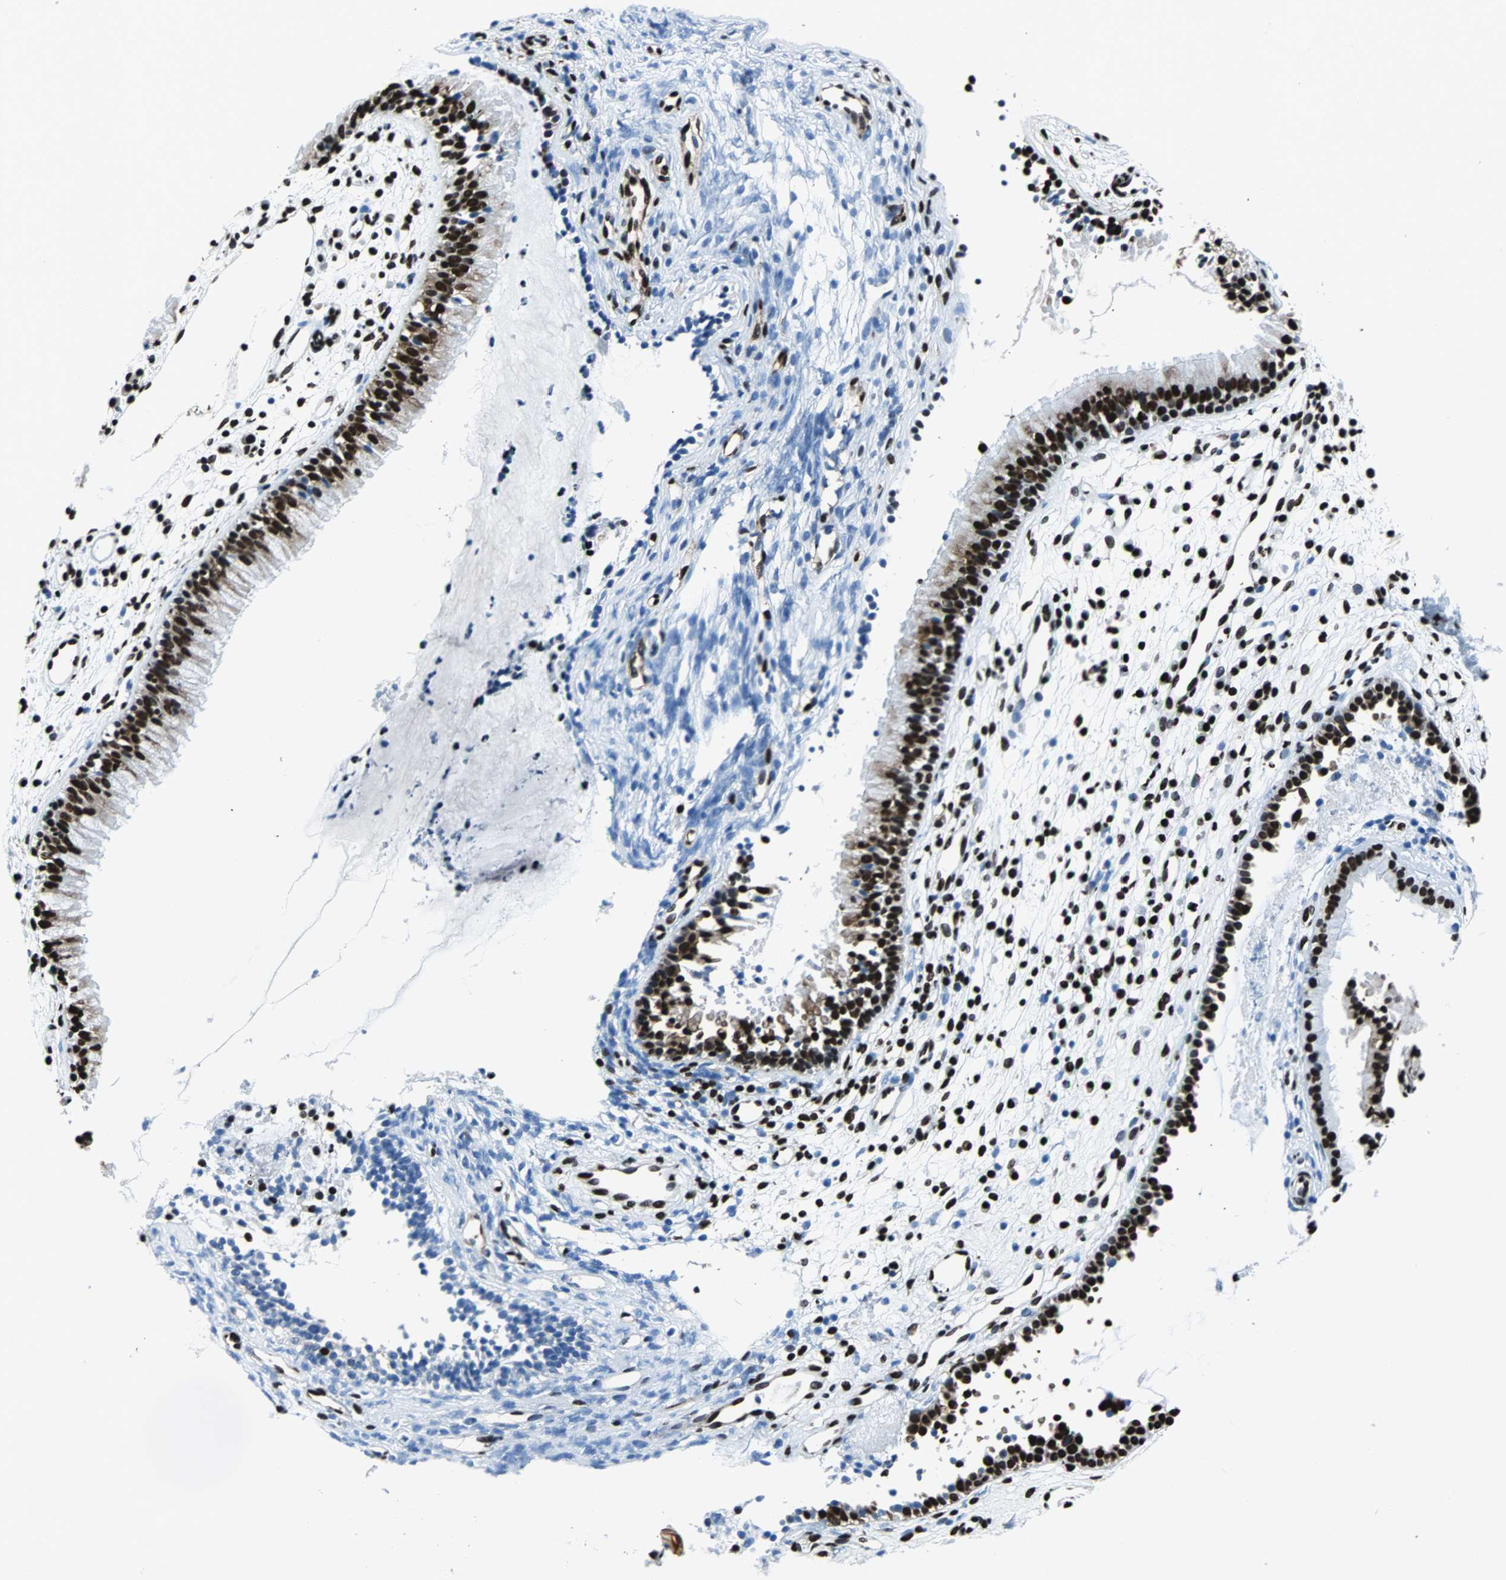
{"staining": {"intensity": "strong", "quantity": ">75%", "location": "nuclear"}, "tissue": "nasopharynx", "cell_type": "Respiratory epithelial cells", "image_type": "normal", "snomed": [{"axis": "morphology", "description": "Normal tissue, NOS"}, {"axis": "topography", "description": "Nasopharynx"}], "caption": "Immunohistochemical staining of benign human nasopharynx displays strong nuclear protein expression in about >75% of respiratory epithelial cells. (DAB IHC, brown staining for protein, blue staining for nuclei).", "gene": "FUBP1", "patient": {"sex": "male", "age": 21}}